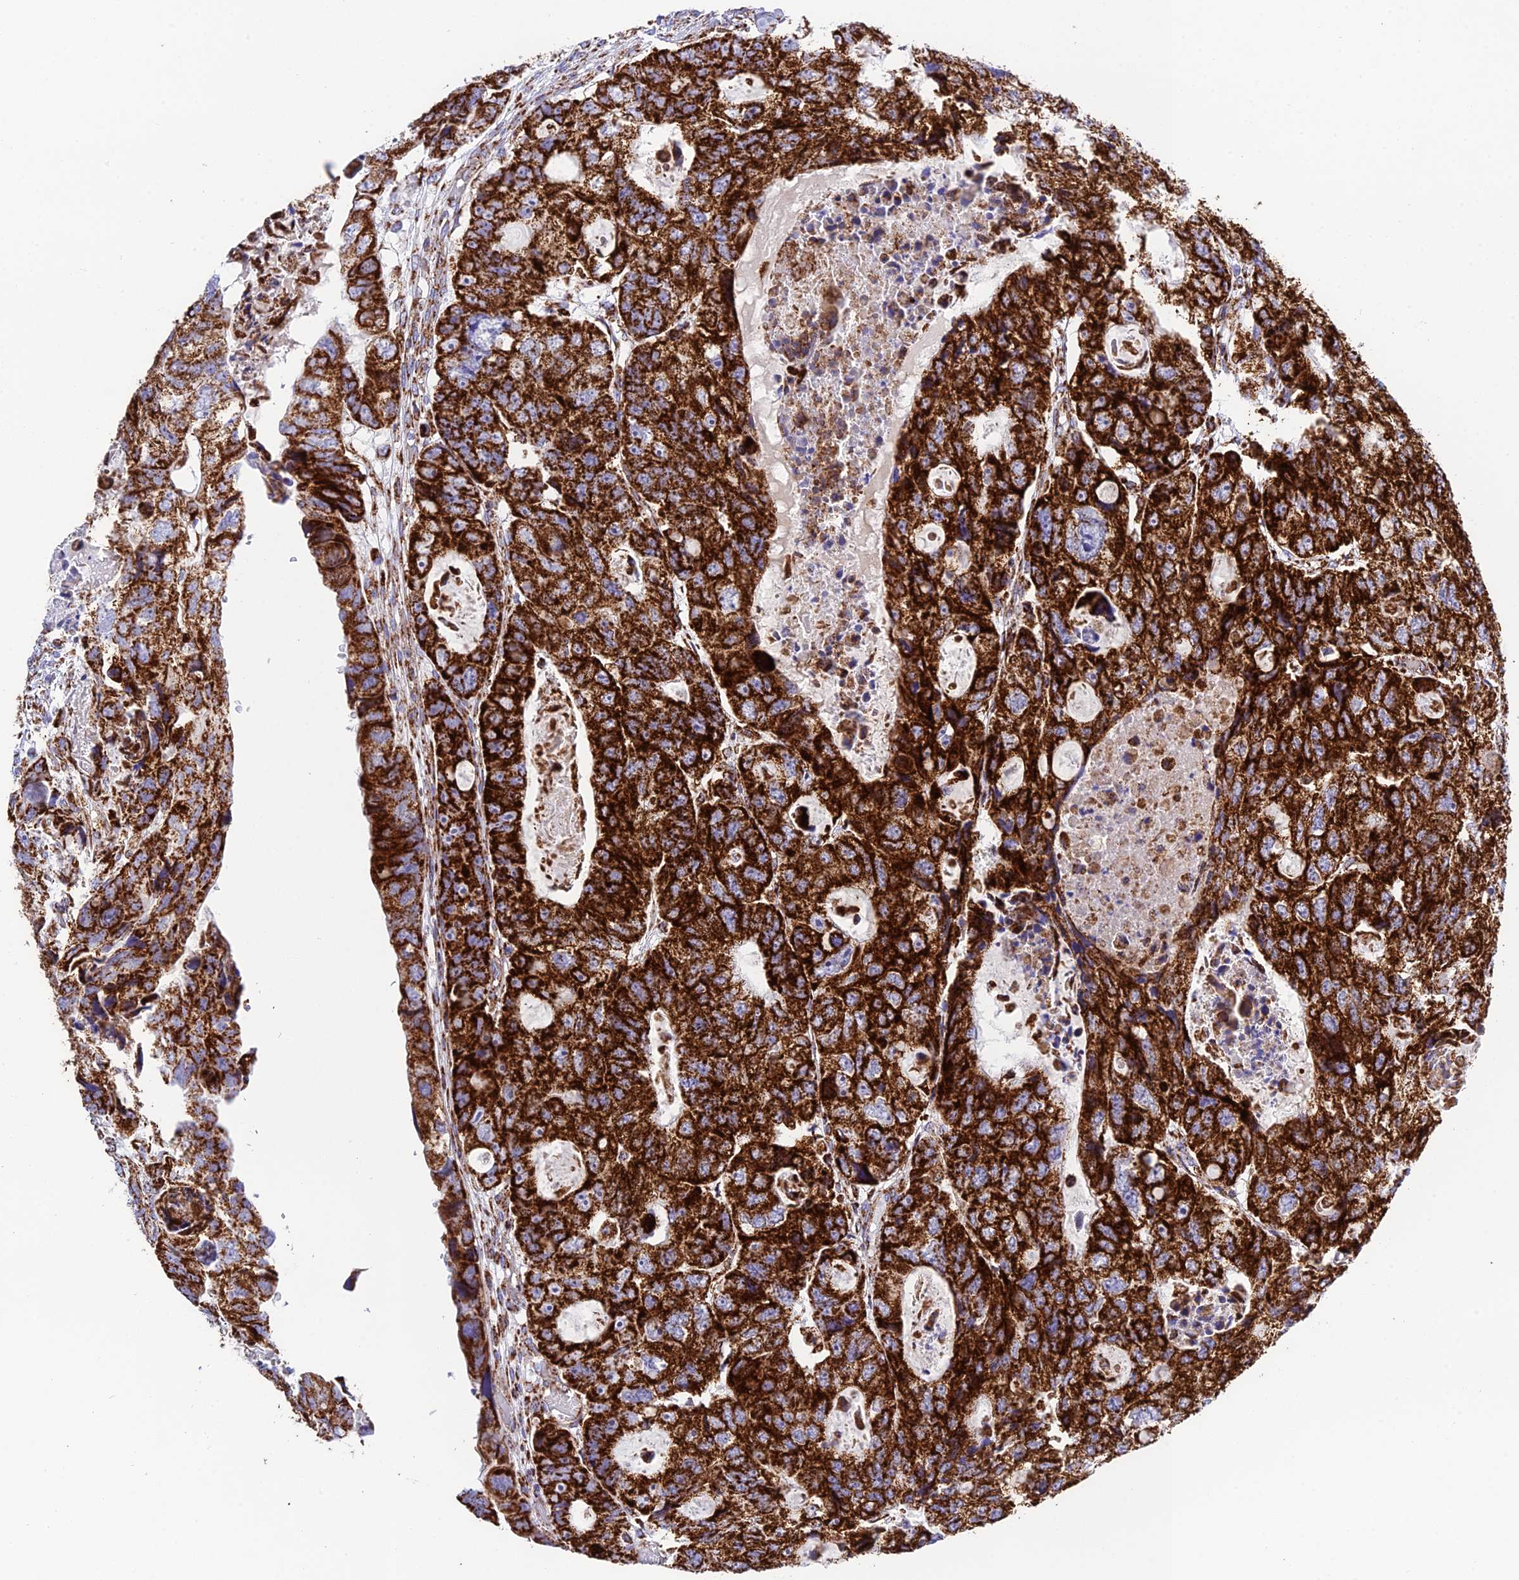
{"staining": {"intensity": "strong", "quantity": ">75%", "location": "cytoplasmic/membranous"}, "tissue": "colorectal cancer", "cell_type": "Tumor cells", "image_type": "cancer", "snomed": [{"axis": "morphology", "description": "Adenocarcinoma, NOS"}, {"axis": "topography", "description": "Rectum"}], "caption": "Colorectal adenocarcinoma tissue exhibits strong cytoplasmic/membranous staining in approximately >75% of tumor cells, visualized by immunohistochemistry.", "gene": "CHCHD3", "patient": {"sex": "male", "age": 59}}